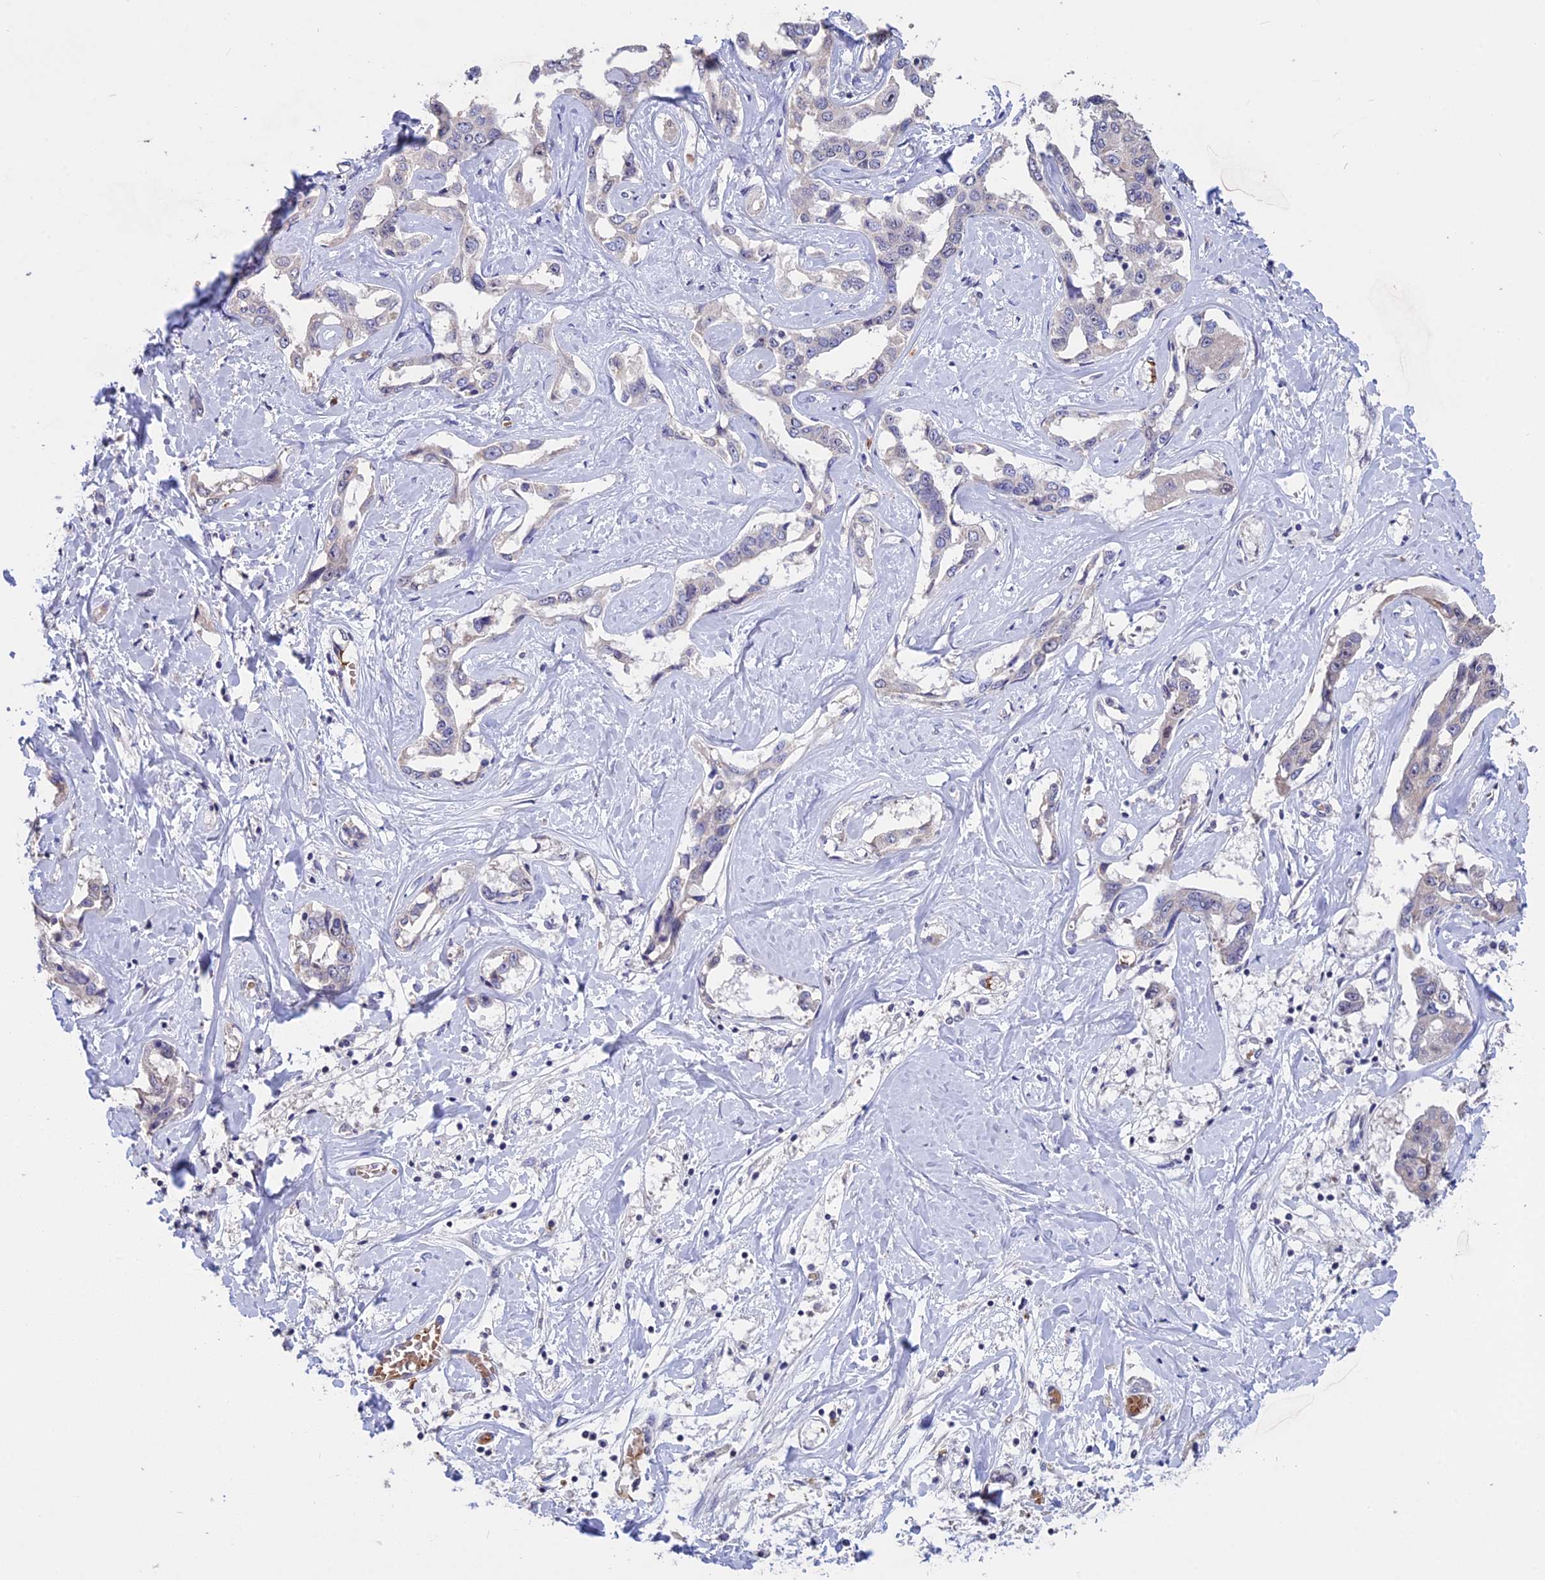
{"staining": {"intensity": "negative", "quantity": "none", "location": "none"}, "tissue": "liver cancer", "cell_type": "Tumor cells", "image_type": "cancer", "snomed": [{"axis": "morphology", "description": "Cholangiocarcinoma"}, {"axis": "topography", "description": "Liver"}], "caption": "Tumor cells show no significant staining in liver cancer.", "gene": "KNOP1", "patient": {"sex": "male", "age": 59}}